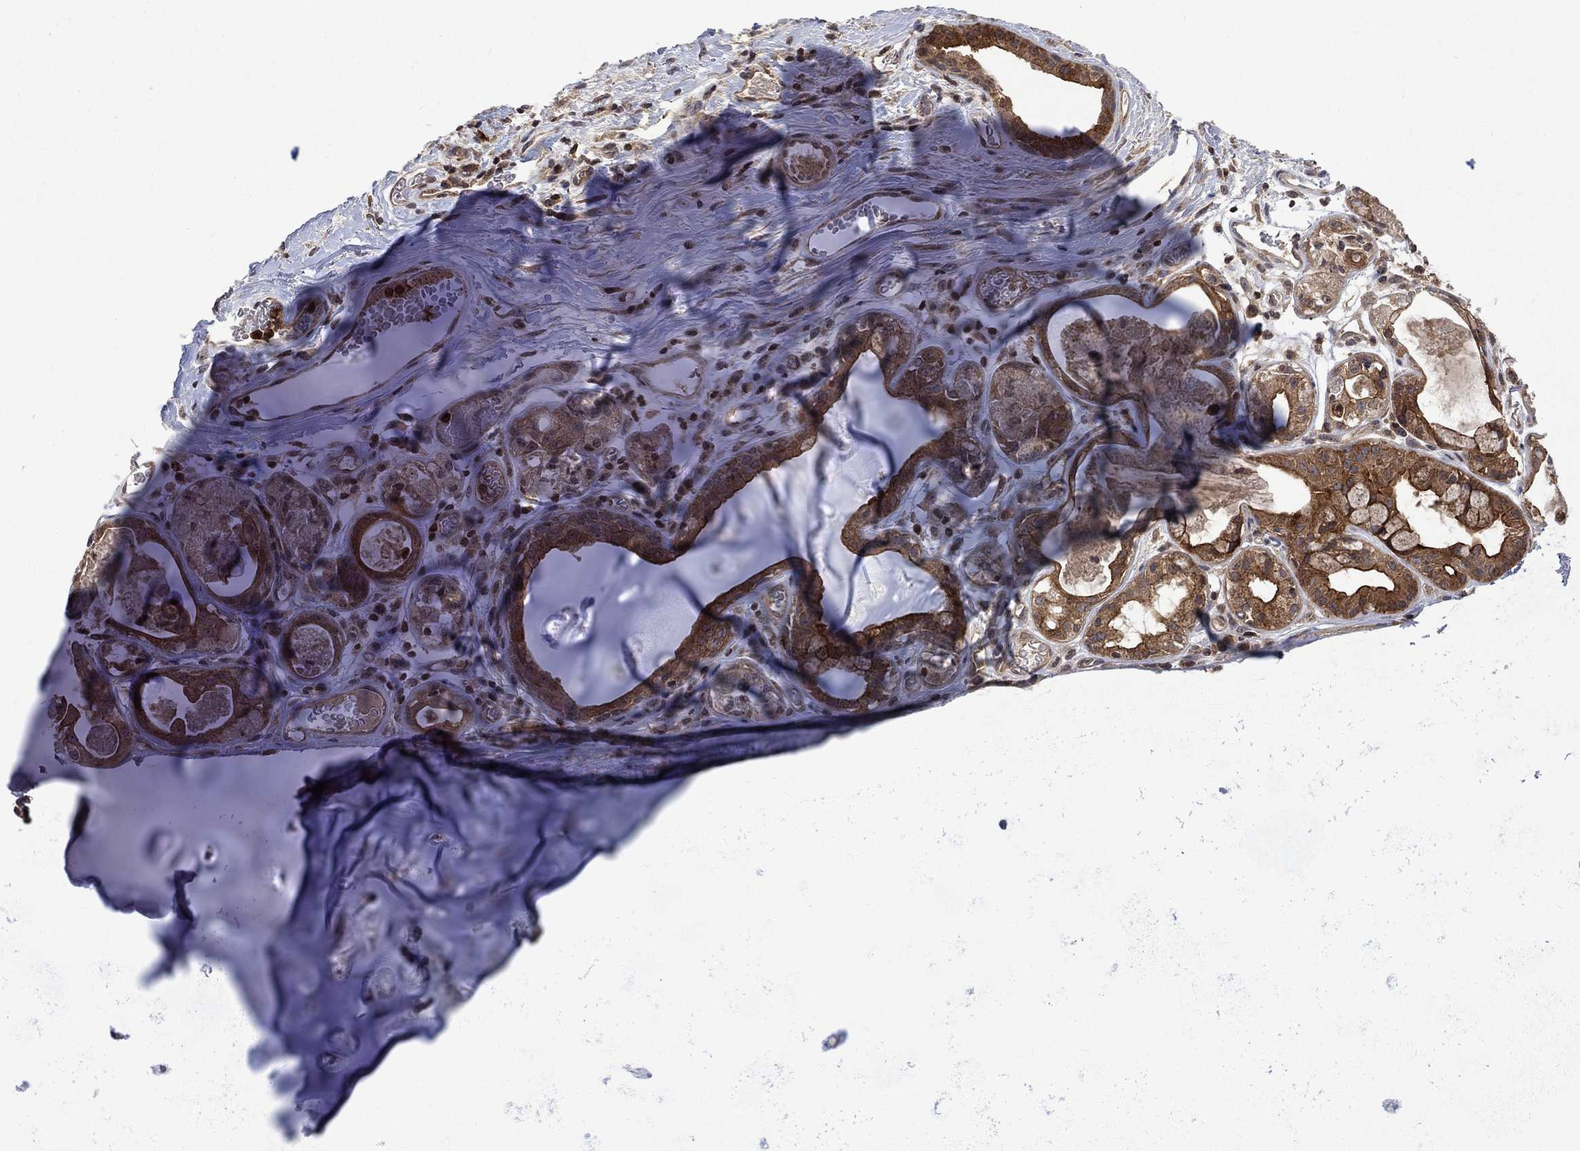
{"staining": {"intensity": "negative", "quantity": "none", "location": "none"}, "tissue": "soft tissue", "cell_type": "Fibroblasts", "image_type": "normal", "snomed": [{"axis": "morphology", "description": "Normal tissue, NOS"}, {"axis": "topography", "description": "Cartilage tissue"}], "caption": "An image of soft tissue stained for a protein shows no brown staining in fibroblasts.", "gene": "TMEM33", "patient": {"sex": "male", "age": 81}}